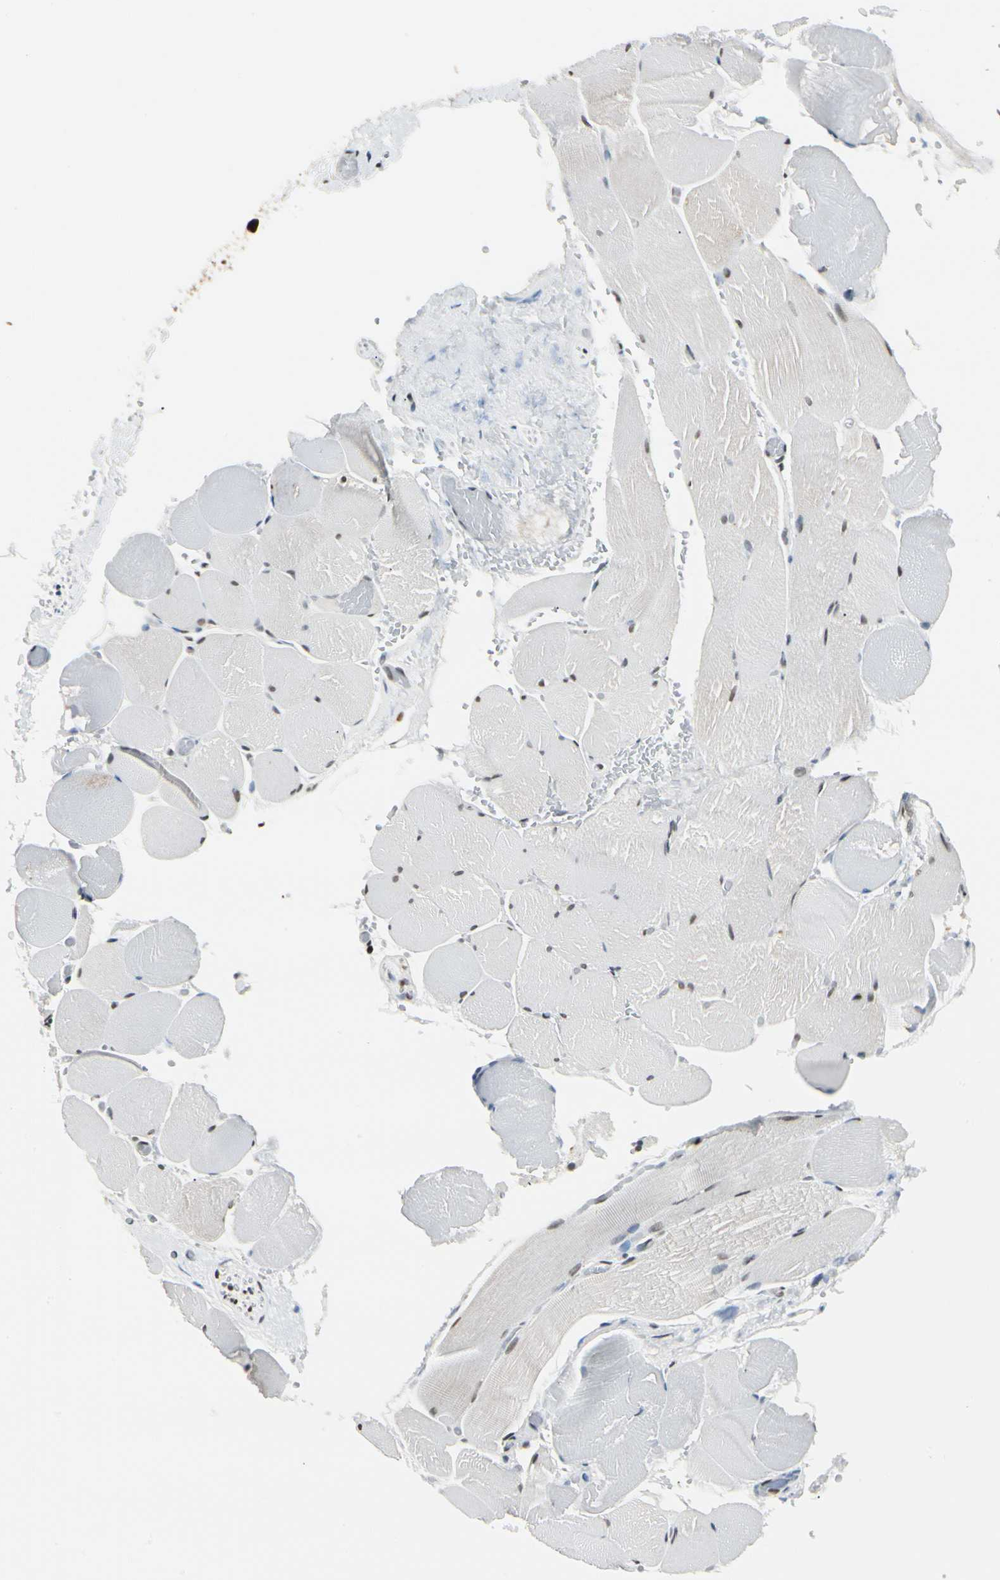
{"staining": {"intensity": "negative", "quantity": "none", "location": "none"}, "tissue": "skeletal muscle", "cell_type": "Myocytes", "image_type": "normal", "snomed": [{"axis": "morphology", "description": "Normal tissue, NOS"}, {"axis": "topography", "description": "Skeletal muscle"}, {"axis": "topography", "description": "Soft tissue"}], "caption": "The image demonstrates no significant staining in myocytes of skeletal muscle. (Brightfield microscopy of DAB IHC at high magnification).", "gene": "FANCG", "patient": {"sex": "female", "age": 58}}